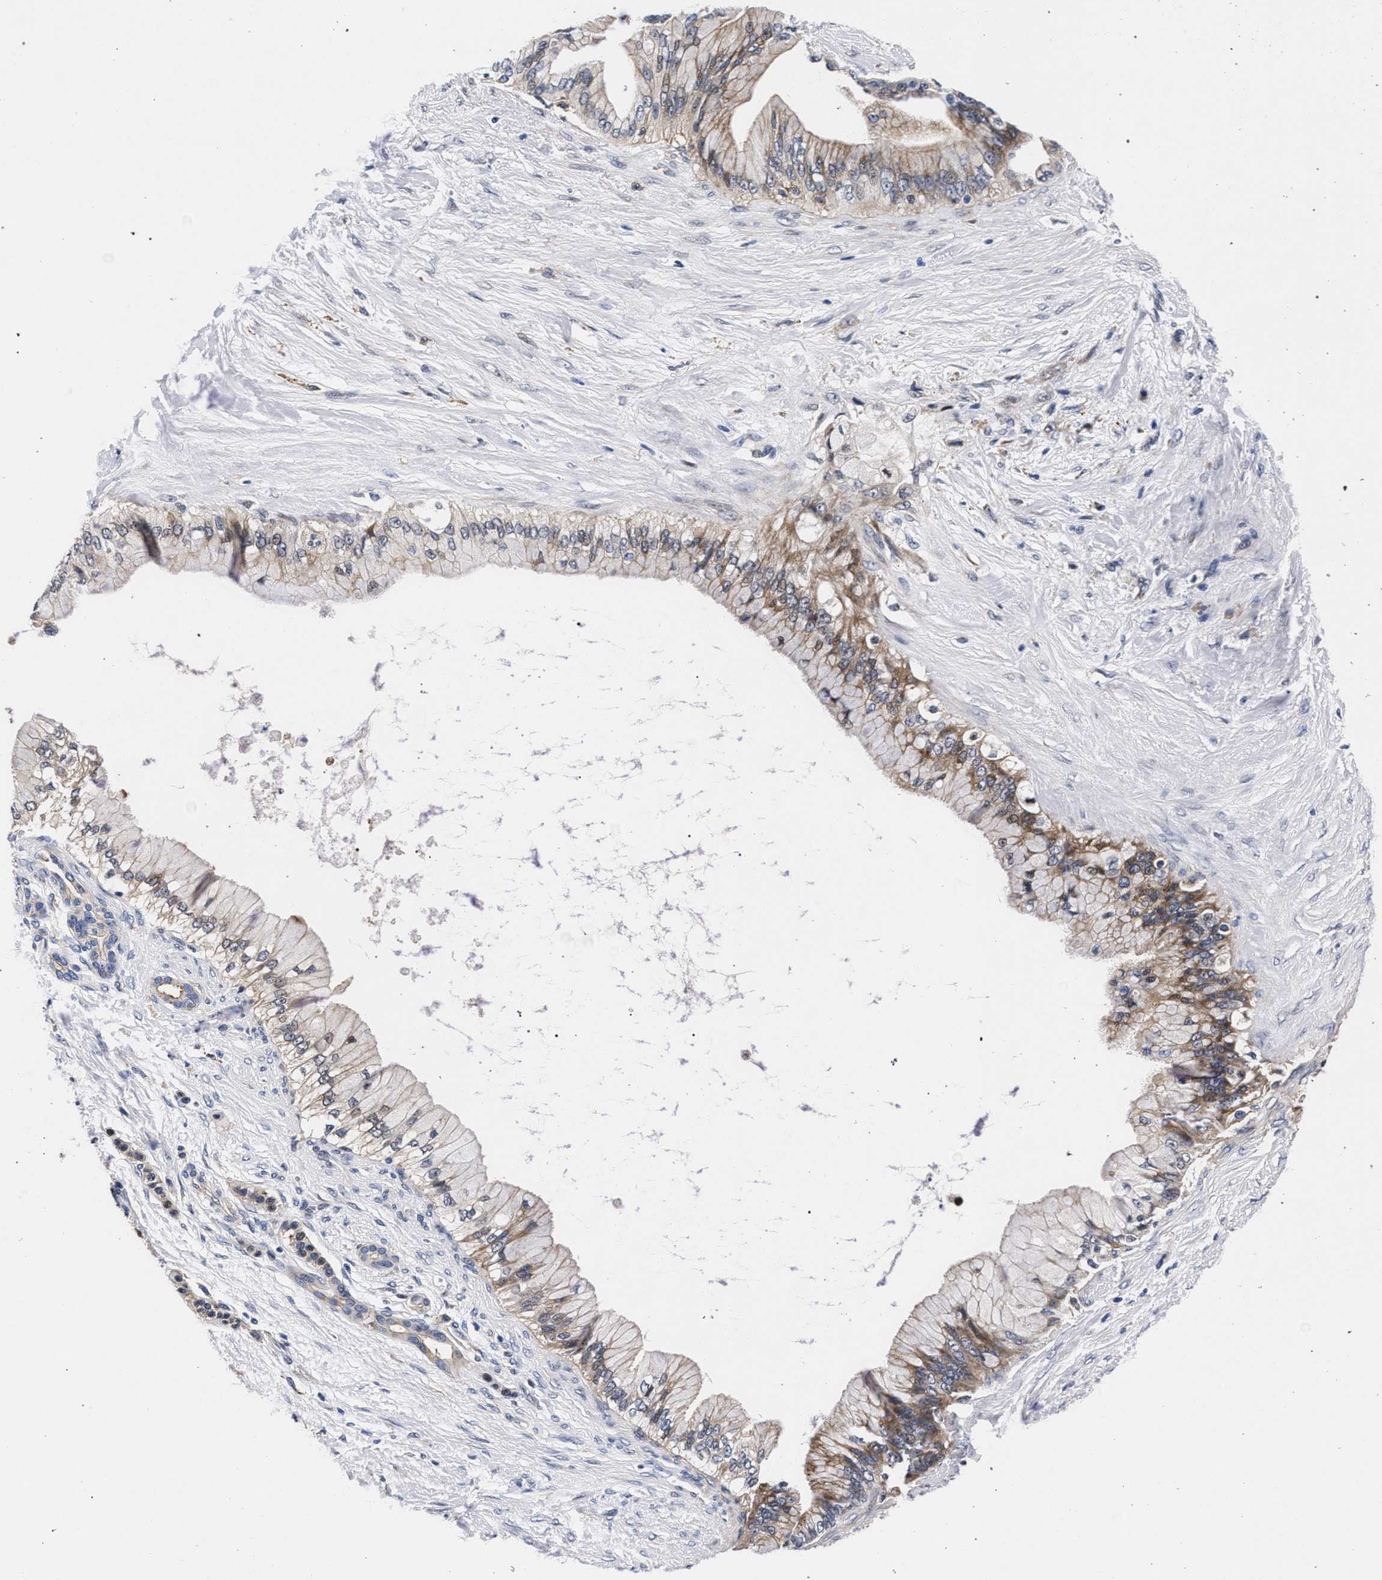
{"staining": {"intensity": "moderate", "quantity": "<25%", "location": "cytoplasmic/membranous"}, "tissue": "pancreatic cancer", "cell_type": "Tumor cells", "image_type": "cancer", "snomed": [{"axis": "morphology", "description": "Adenocarcinoma, NOS"}, {"axis": "topography", "description": "Pancreas"}], "caption": "The image exhibits staining of pancreatic adenocarcinoma, revealing moderate cytoplasmic/membranous protein positivity (brown color) within tumor cells.", "gene": "ZNF462", "patient": {"sex": "male", "age": 59}}